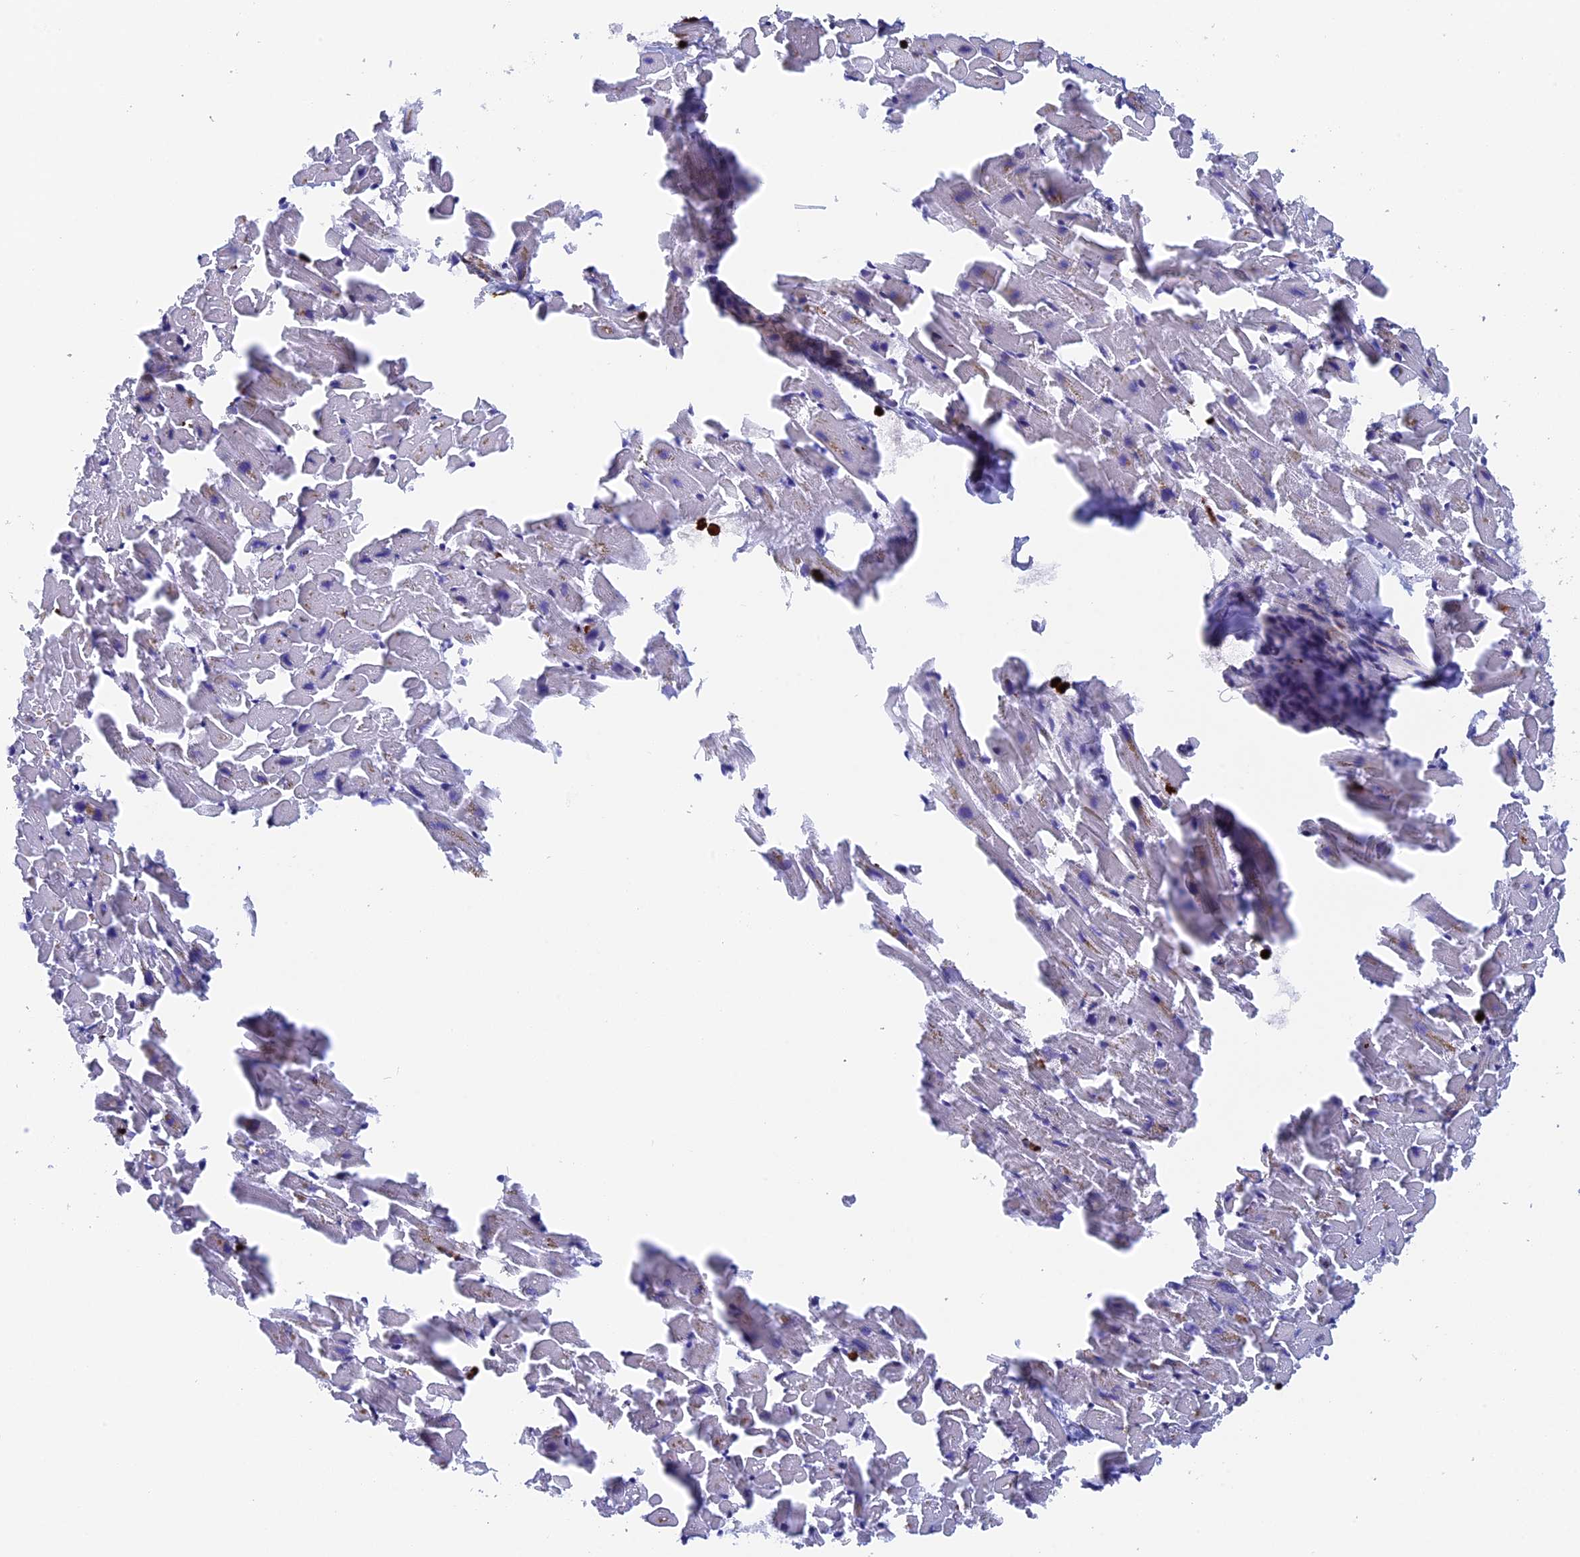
{"staining": {"intensity": "weak", "quantity": "<25%", "location": "nuclear"}, "tissue": "heart muscle", "cell_type": "Cardiomyocytes", "image_type": "normal", "snomed": [{"axis": "morphology", "description": "Normal tissue, NOS"}, {"axis": "topography", "description": "Heart"}], "caption": "Human heart muscle stained for a protein using immunohistochemistry shows no positivity in cardiomyocytes.", "gene": "SLC26A1", "patient": {"sex": "female", "age": 64}}